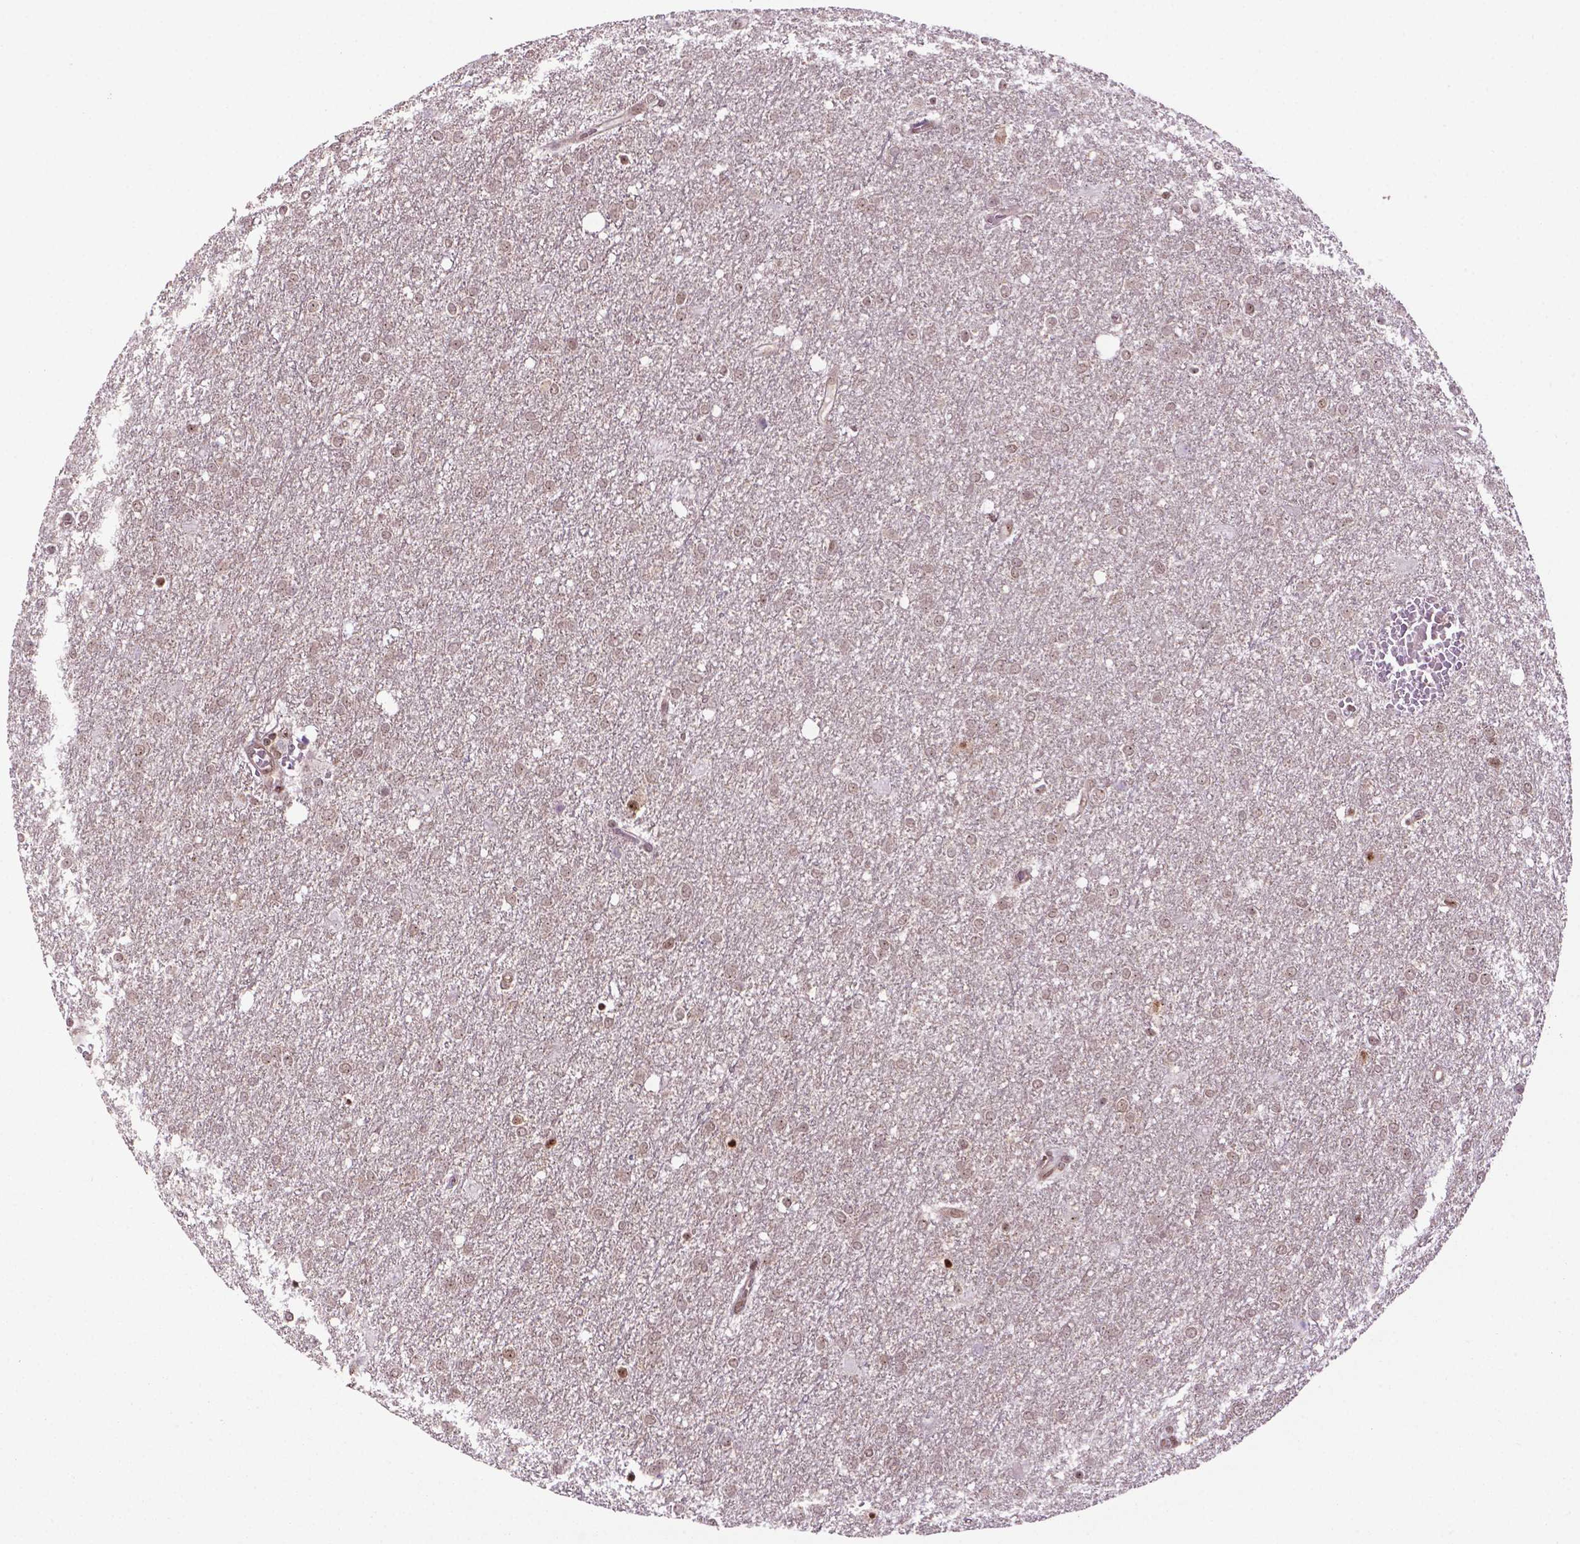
{"staining": {"intensity": "weak", "quantity": "<25%", "location": "nuclear"}, "tissue": "glioma", "cell_type": "Tumor cells", "image_type": "cancer", "snomed": [{"axis": "morphology", "description": "Glioma, malignant, High grade"}, {"axis": "topography", "description": "Brain"}], "caption": "IHC photomicrograph of malignant glioma (high-grade) stained for a protein (brown), which exhibits no positivity in tumor cells.", "gene": "CSNK2A1", "patient": {"sex": "female", "age": 61}}